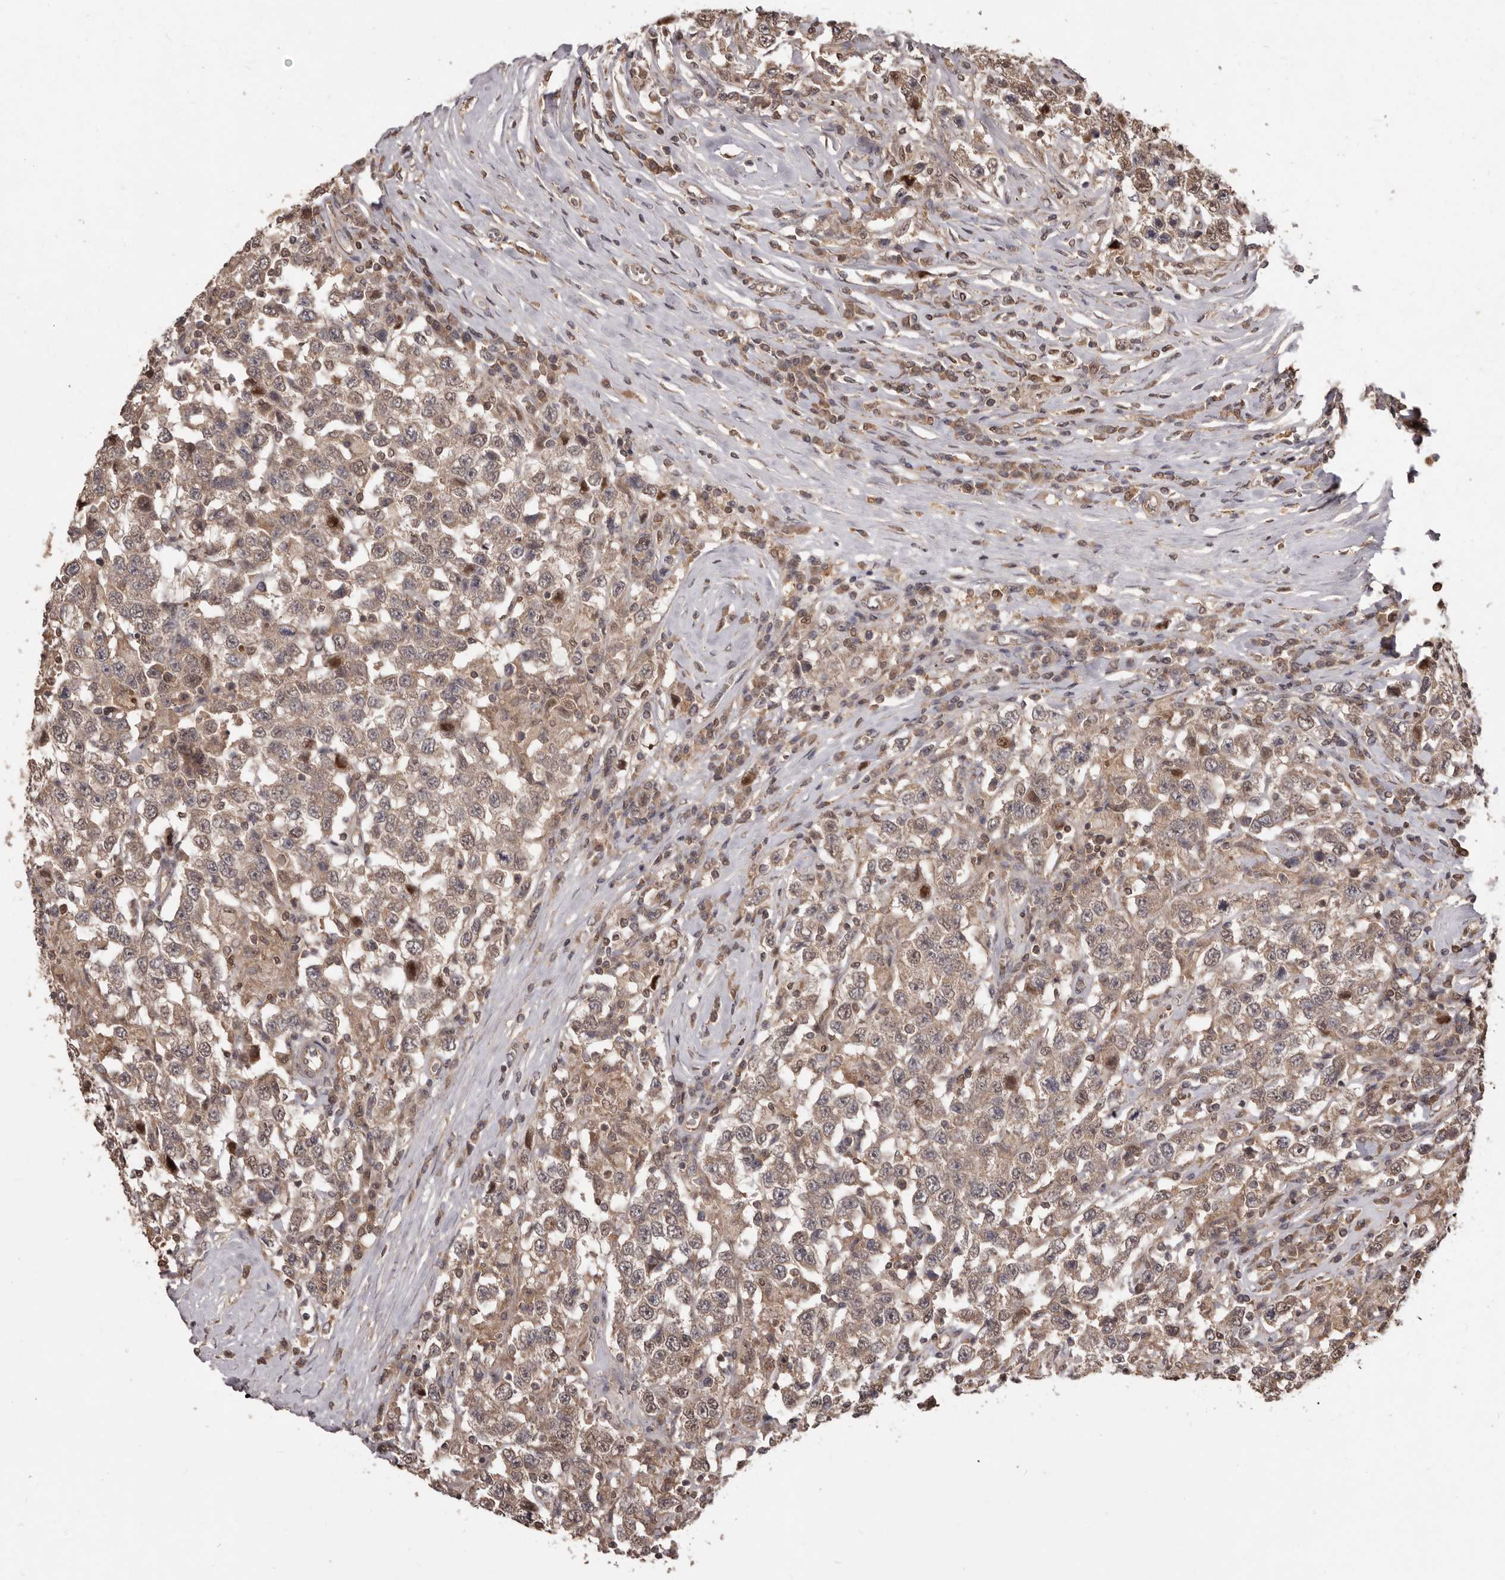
{"staining": {"intensity": "weak", "quantity": ">75%", "location": "cytoplasmic/membranous"}, "tissue": "testis cancer", "cell_type": "Tumor cells", "image_type": "cancer", "snomed": [{"axis": "morphology", "description": "Seminoma, NOS"}, {"axis": "topography", "description": "Testis"}], "caption": "Protein expression analysis of testis cancer (seminoma) exhibits weak cytoplasmic/membranous positivity in about >75% of tumor cells. (IHC, brightfield microscopy, high magnification).", "gene": "MTO1", "patient": {"sex": "male", "age": 41}}